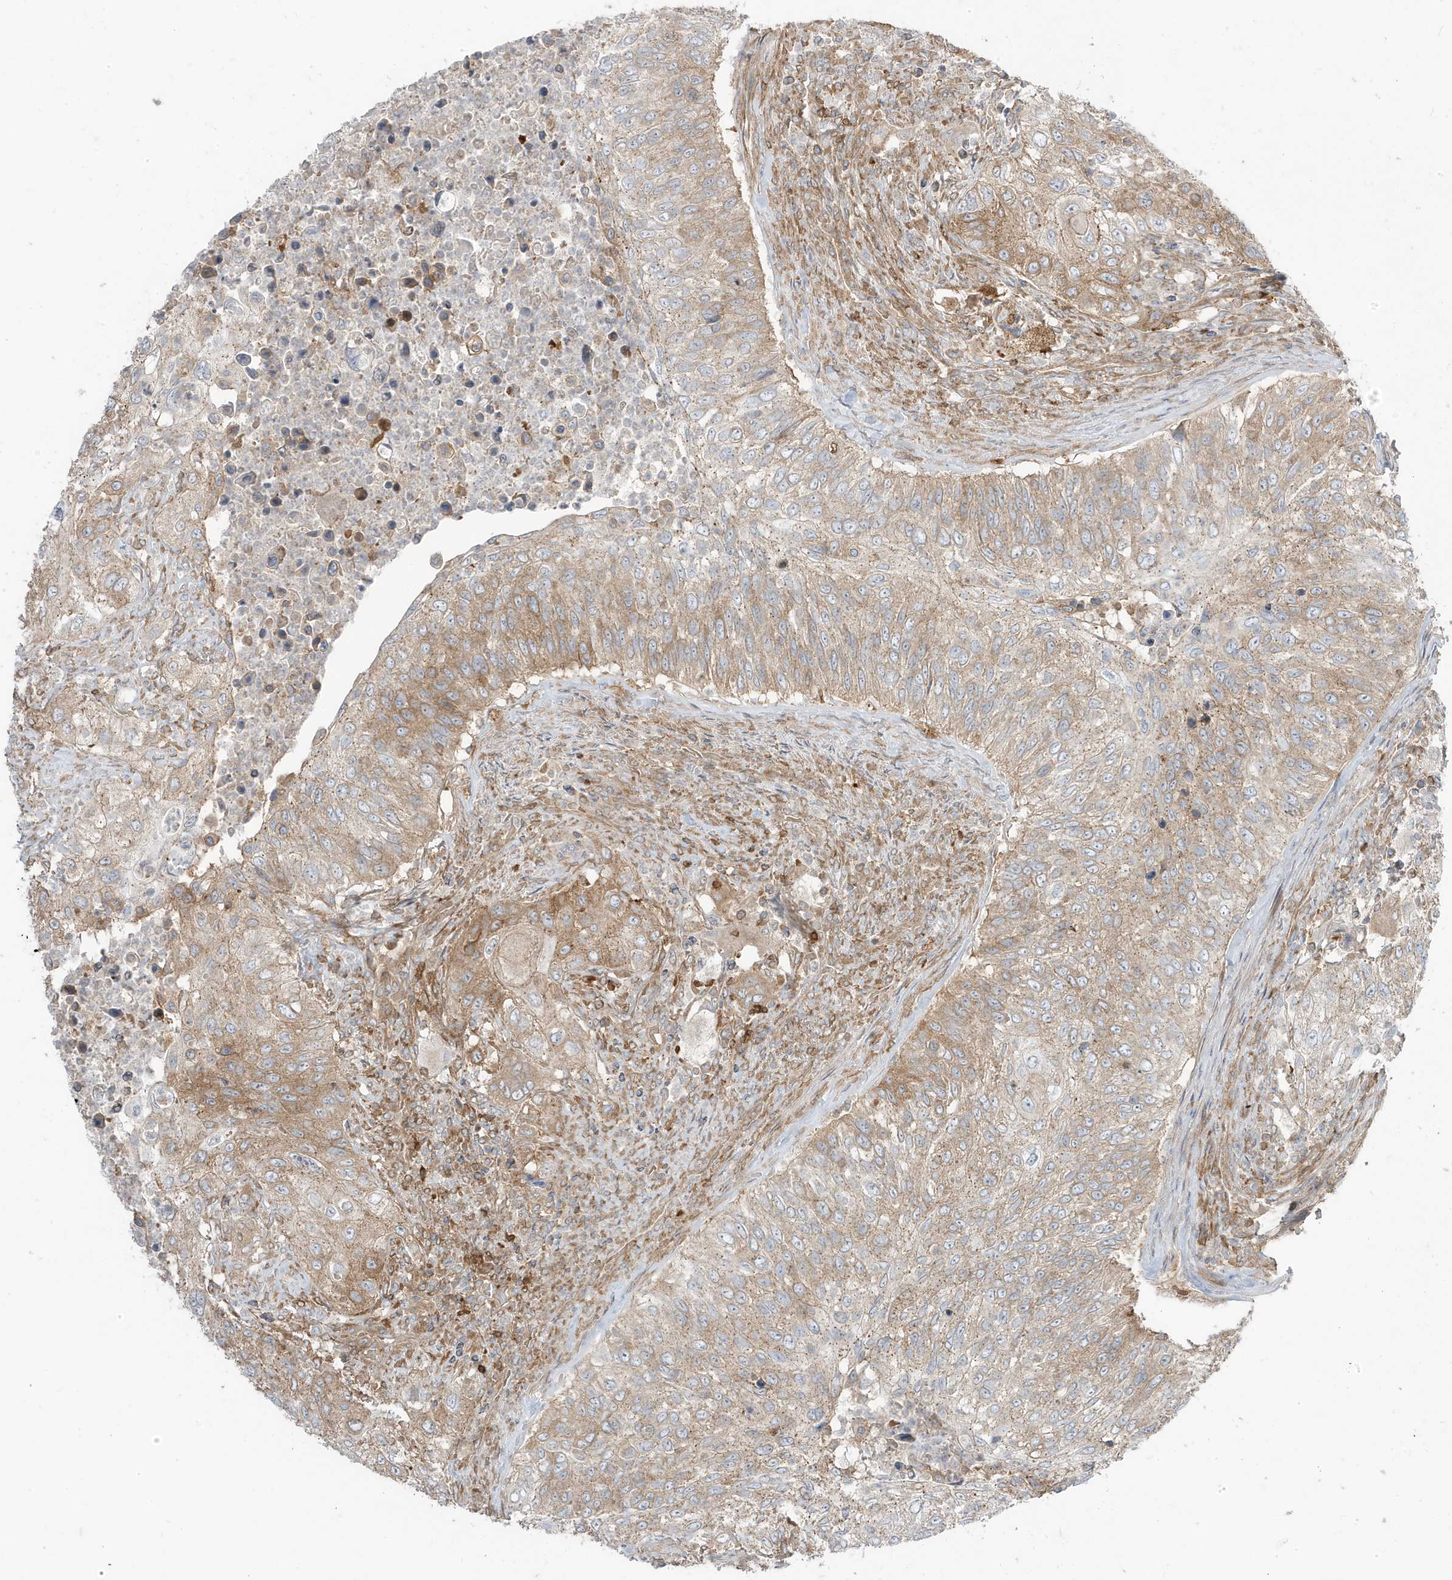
{"staining": {"intensity": "moderate", "quantity": "25%-75%", "location": "cytoplasmic/membranous"}, "tissue": "urothelial cancer", "cell_type": "Tumor cells", "image_type": "cancer", "snomed": [{"axis": "morphology", "description": "Urothelial carcinoma, High grade"}, {"axis": "topography", "description": "Urinary bladder"}], "caption": "Moderate cytoplasmic/membranous staining for a protein is appreciated in approximately 25%-75% of tumor cells of urothelial cancer using immunohistochemistry (IHC).", "gene": "STAM", "patient": {"sex": "female", "age": 60}}